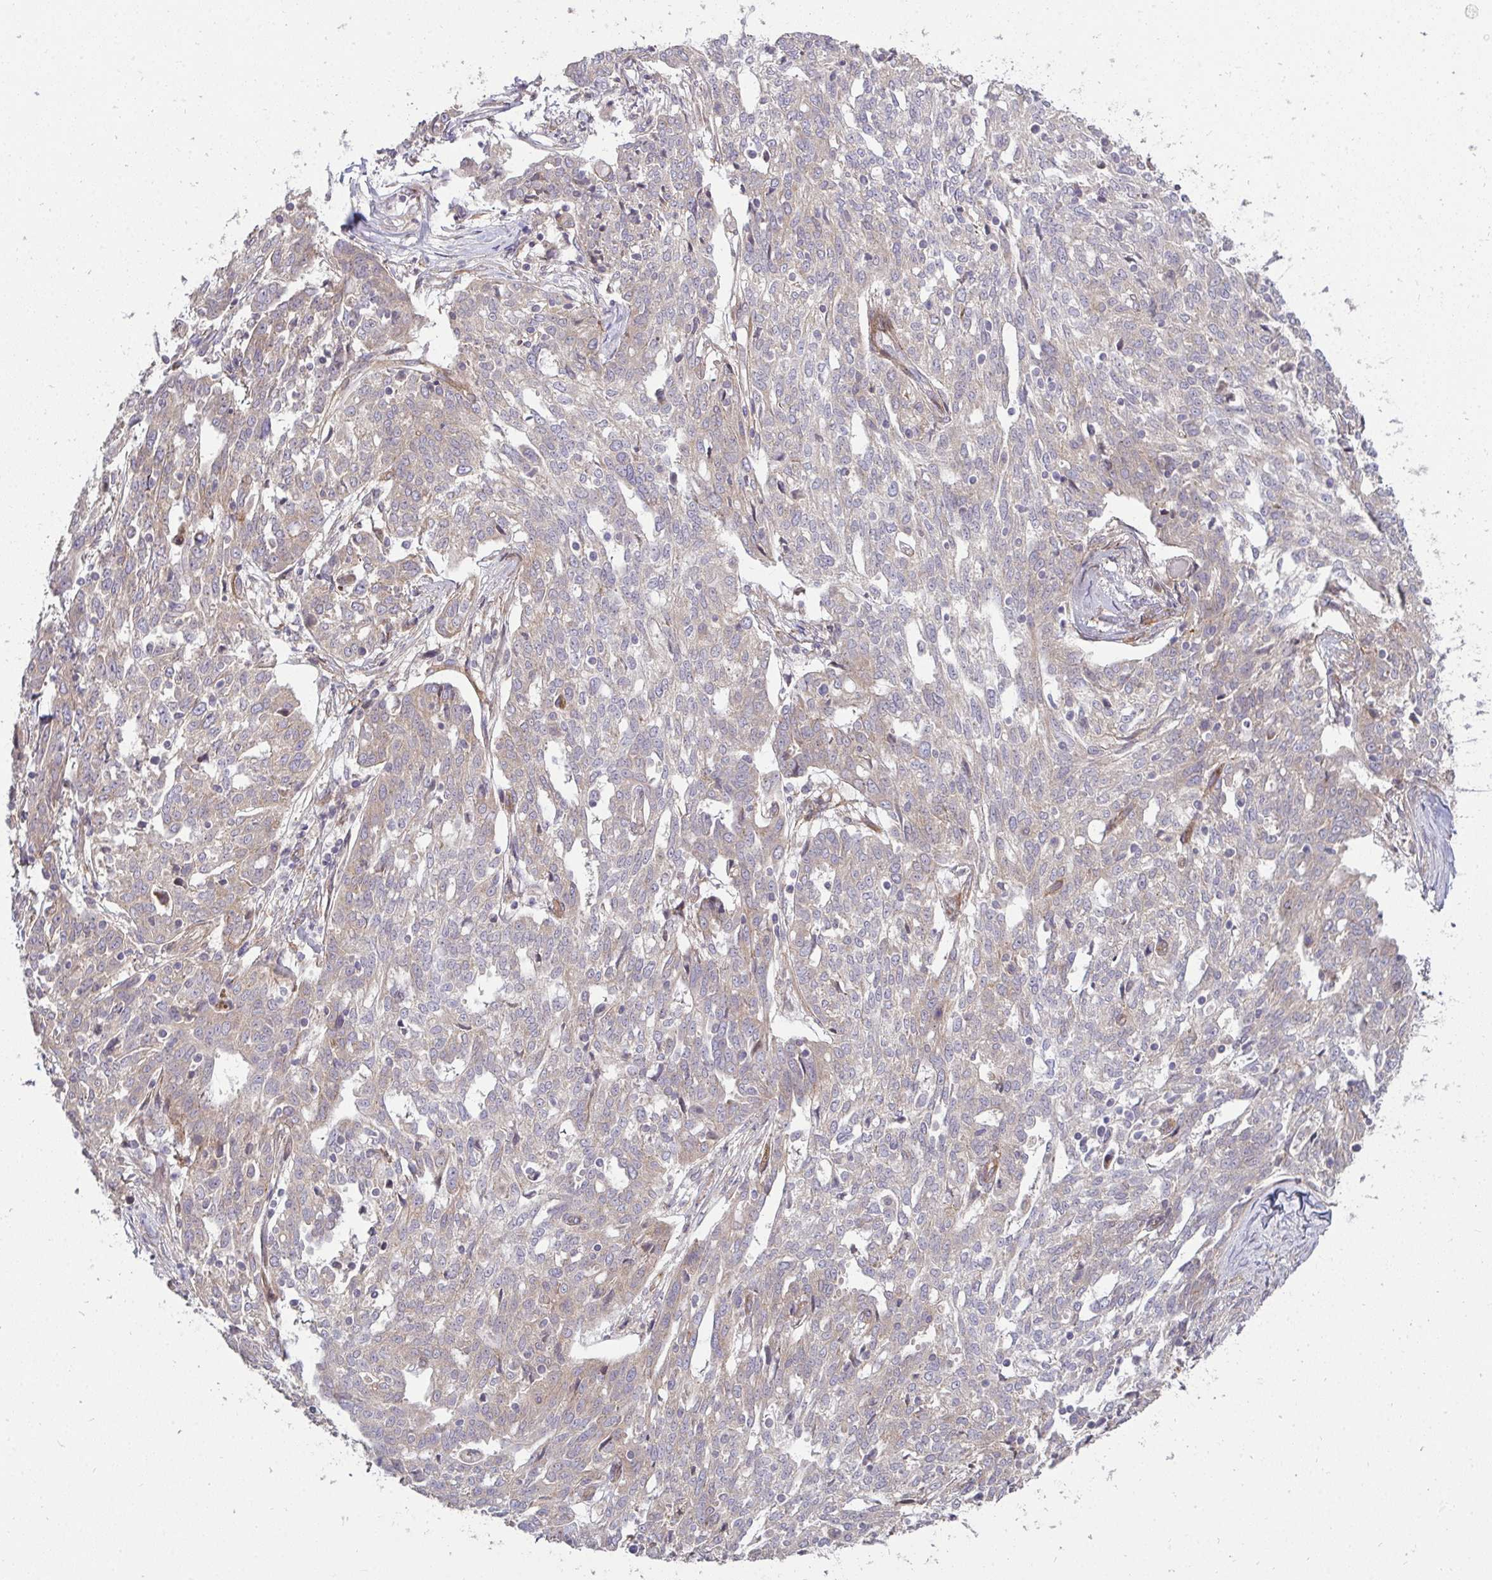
{"staining": {"intensity": "weak", "quantity": "25%-75%", "location": "cytoplasmic/membranous"}, "tissue": "ovarian cancer", "cell_type": "Tumor cells", "image_type": "cancer", "snomed": [{"axis": "morphology", "description": "Cystadenocarcinoma, serous, NOS"}, {"axis": "topography", "description": "Ovary"}], "caption": "Protein analysis of ovarian serous cystadenocarcinoma tissue shows weak cytoplasmic/membranous expression in approximately 25%-75% of tumor cells.", "gene": "SH2D1B", "patient": {"sex": "female", "age": 67}}